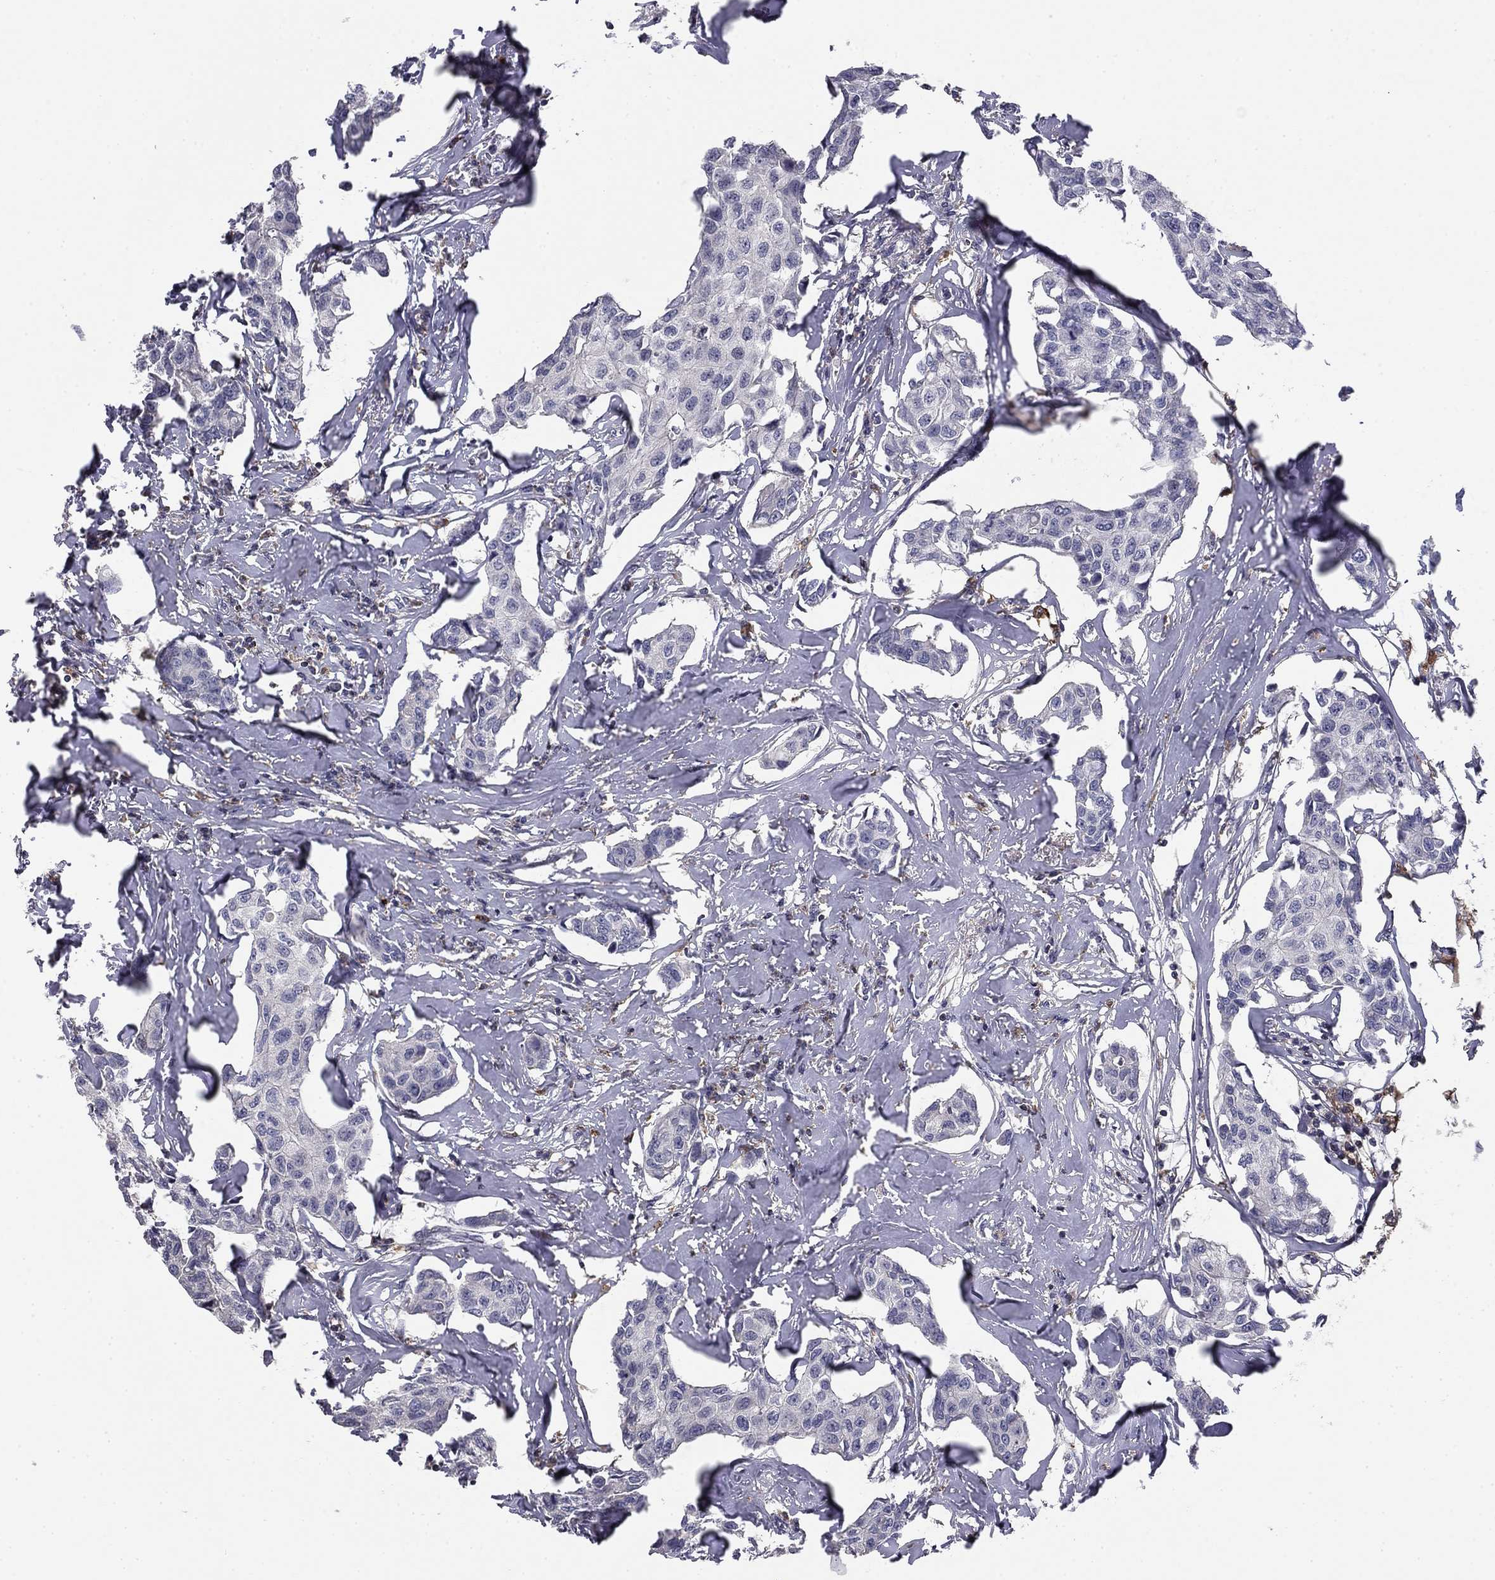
{"staining": {"intensity": "negative", "quantity": "none", "location": "none"}, "tissue": "breast cancer", "cell_type": "Tumor cells", "image_type": "cancer", "snomed": [{"axis": "morphology", "description": "Duct carcinoma"}, {"axis": "topography", "description": "Breast"}], "caption": "Histopathology image shows no protein positivity in tumor cells of infiltrating ductal carcinoma (breast) tissue. (Immunohistochemistry, brightfield microscopy, high magnification).", "gene": "PLCB2", "patient": {"sex": "female", "age": 80}}